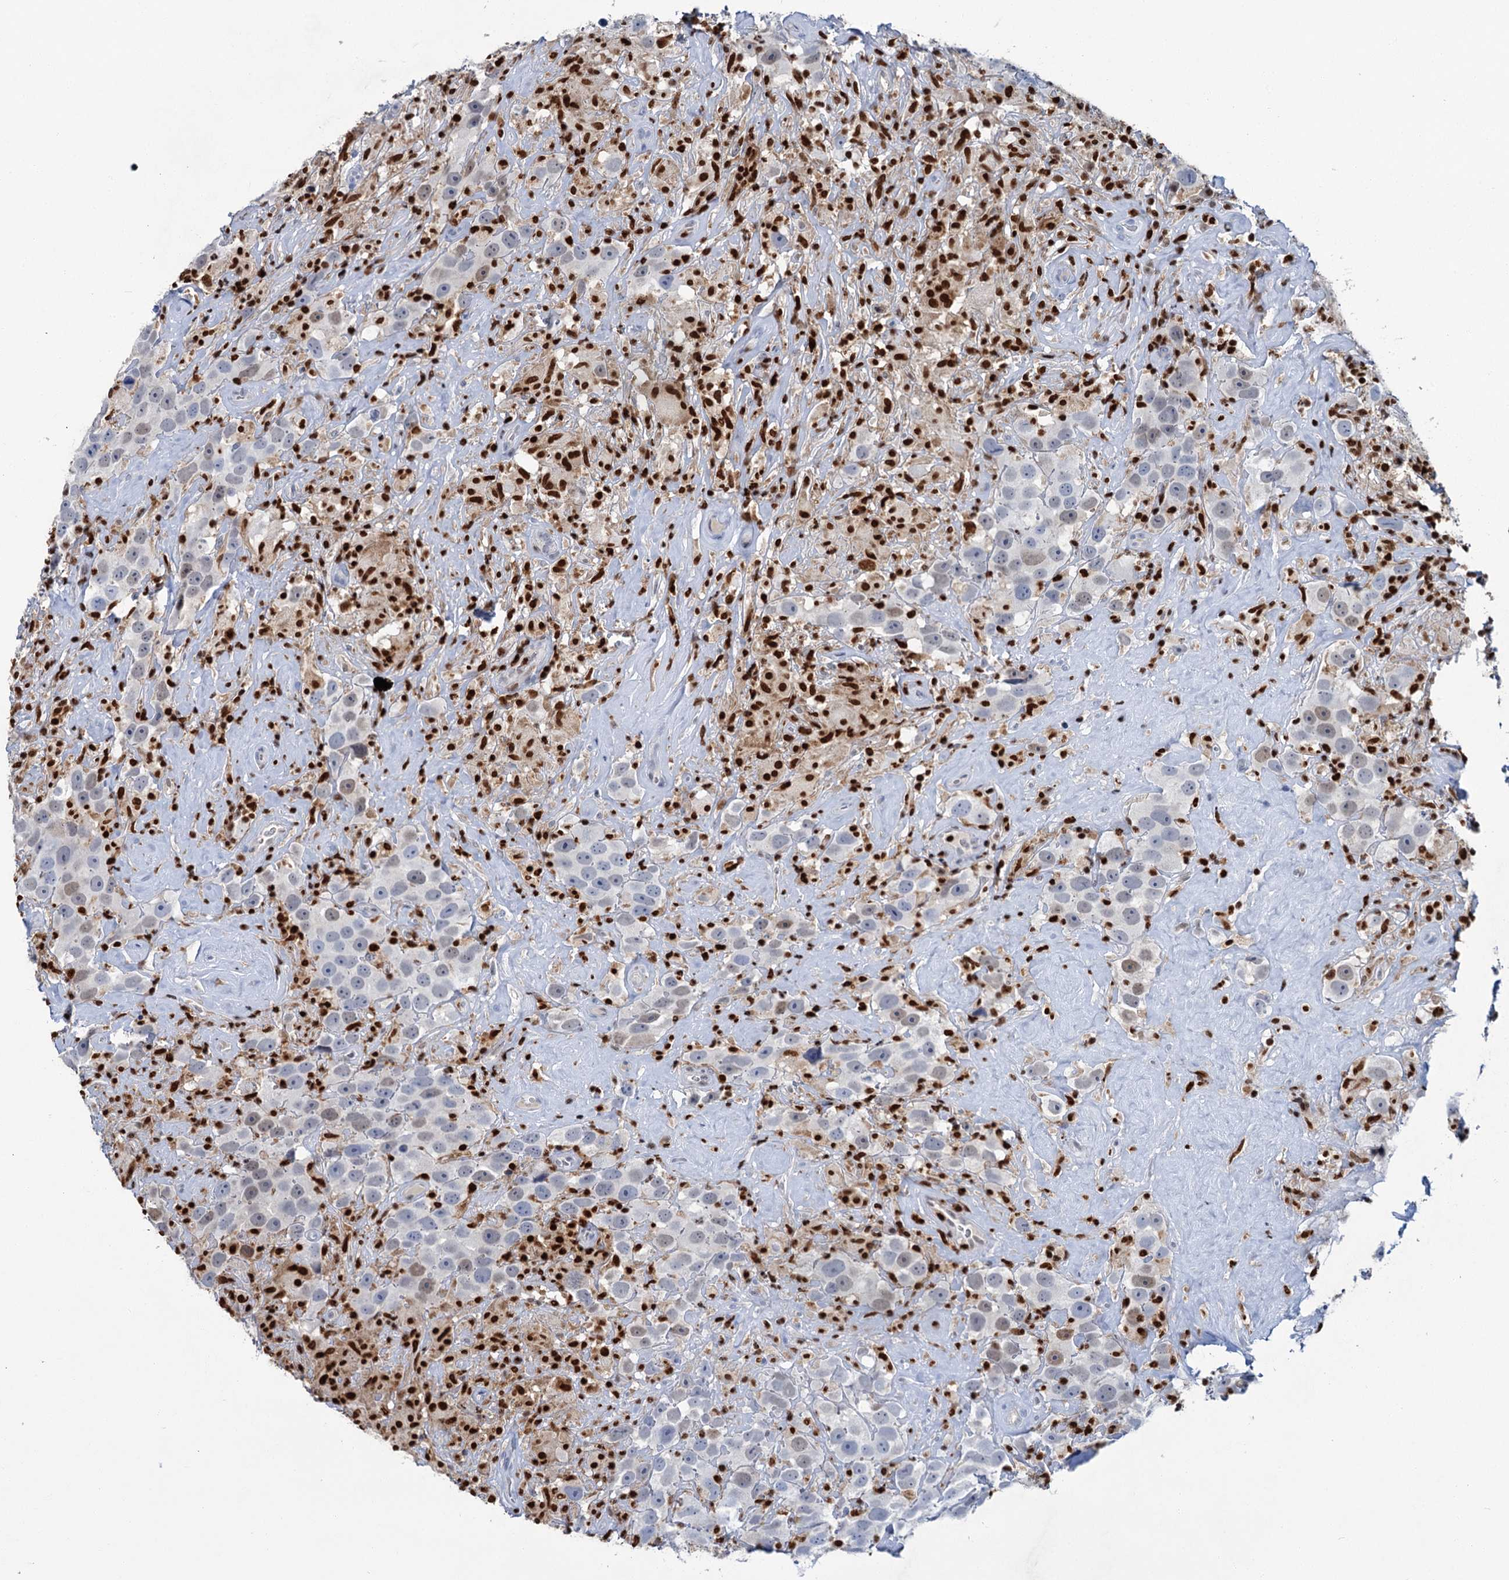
{"staining": {"intensity": "weak", "quantity": "<25%", "location": "nuclear"}, "tissue": "testis cancer", "cell_type": "Tumor cells", "image_type": "cancer", "snomed": [{"axis": "morphology", "description": "Seminoma, NOS"}, {"axis": "topography", "description": "Testis"}], "caption": "Immunohistochemistry (IHC) of human testis cancer (seminoma) reveals no staining in tumor cells.", "gene": "CELF2", "patient": {"sex": "male", "age": 49}}